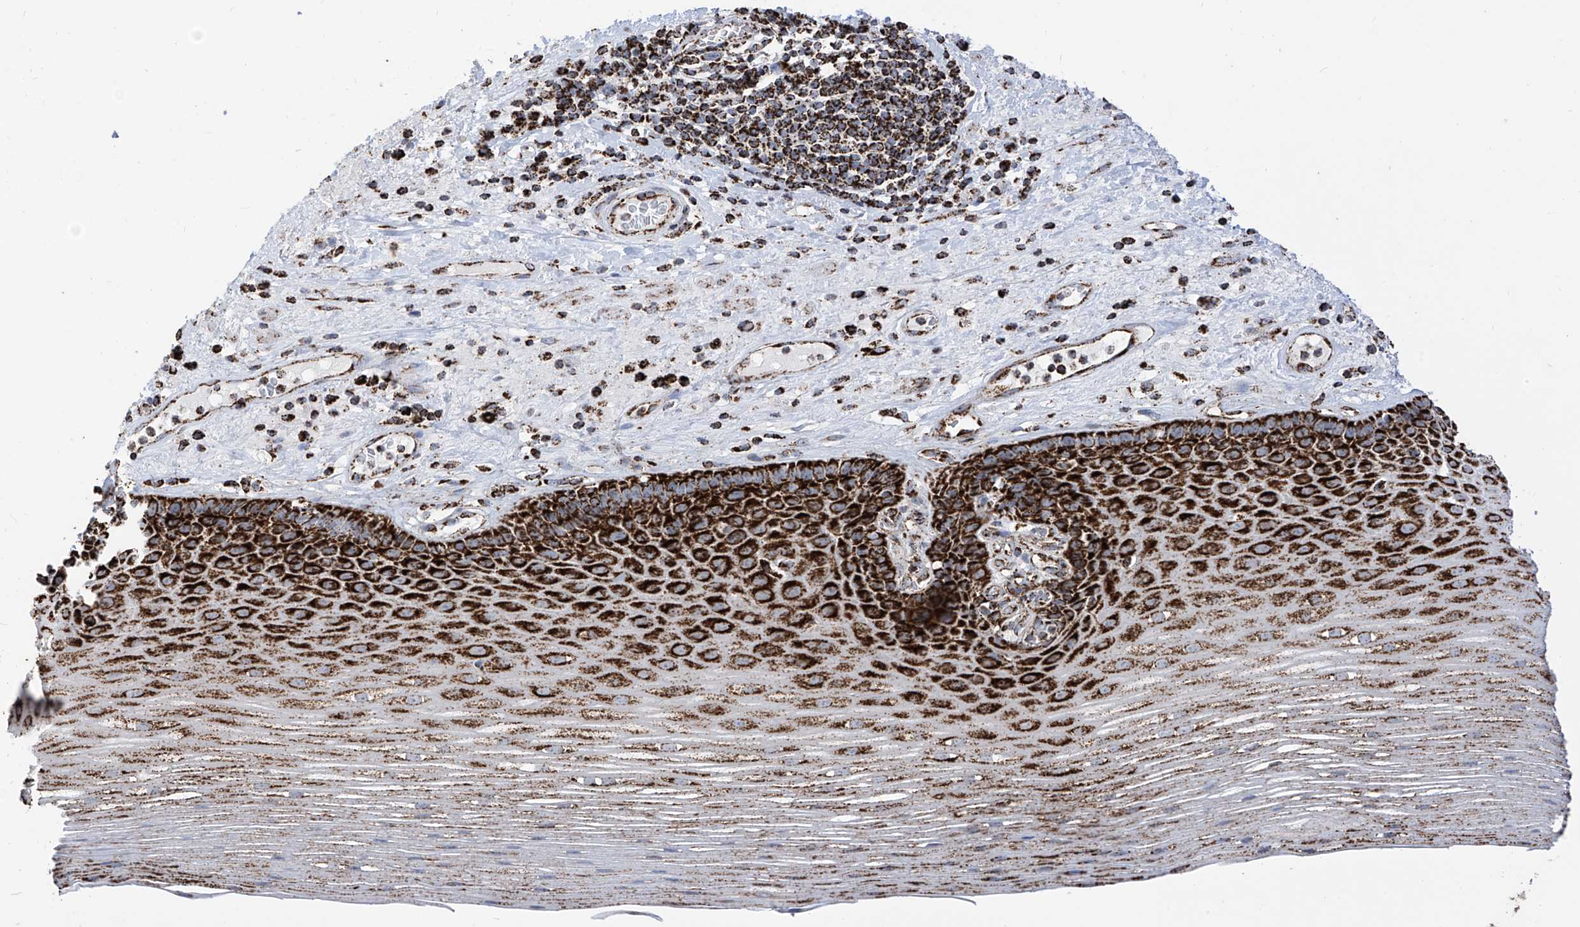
{"staining": {"intensity": "strong", "quantity": ">75%", "location": "cytoplasmic/membranous"}, "tissue": "esophagus", "cell_type": "Squamous epithelial cells", "image_type": "normal", "snomed": [{"axis": "morphology", "description": "Normal tissue, NOS"}, {"axis": "topography", "description": "Esophagus"}], "caption": "A high amount of strong cytoplasmic/membranous positivity is seen in approximately >75% of squamous epithelial cells in normal esophagus.", "gene": "COX5B", "patient": {"sex": "male", "age": 62}}